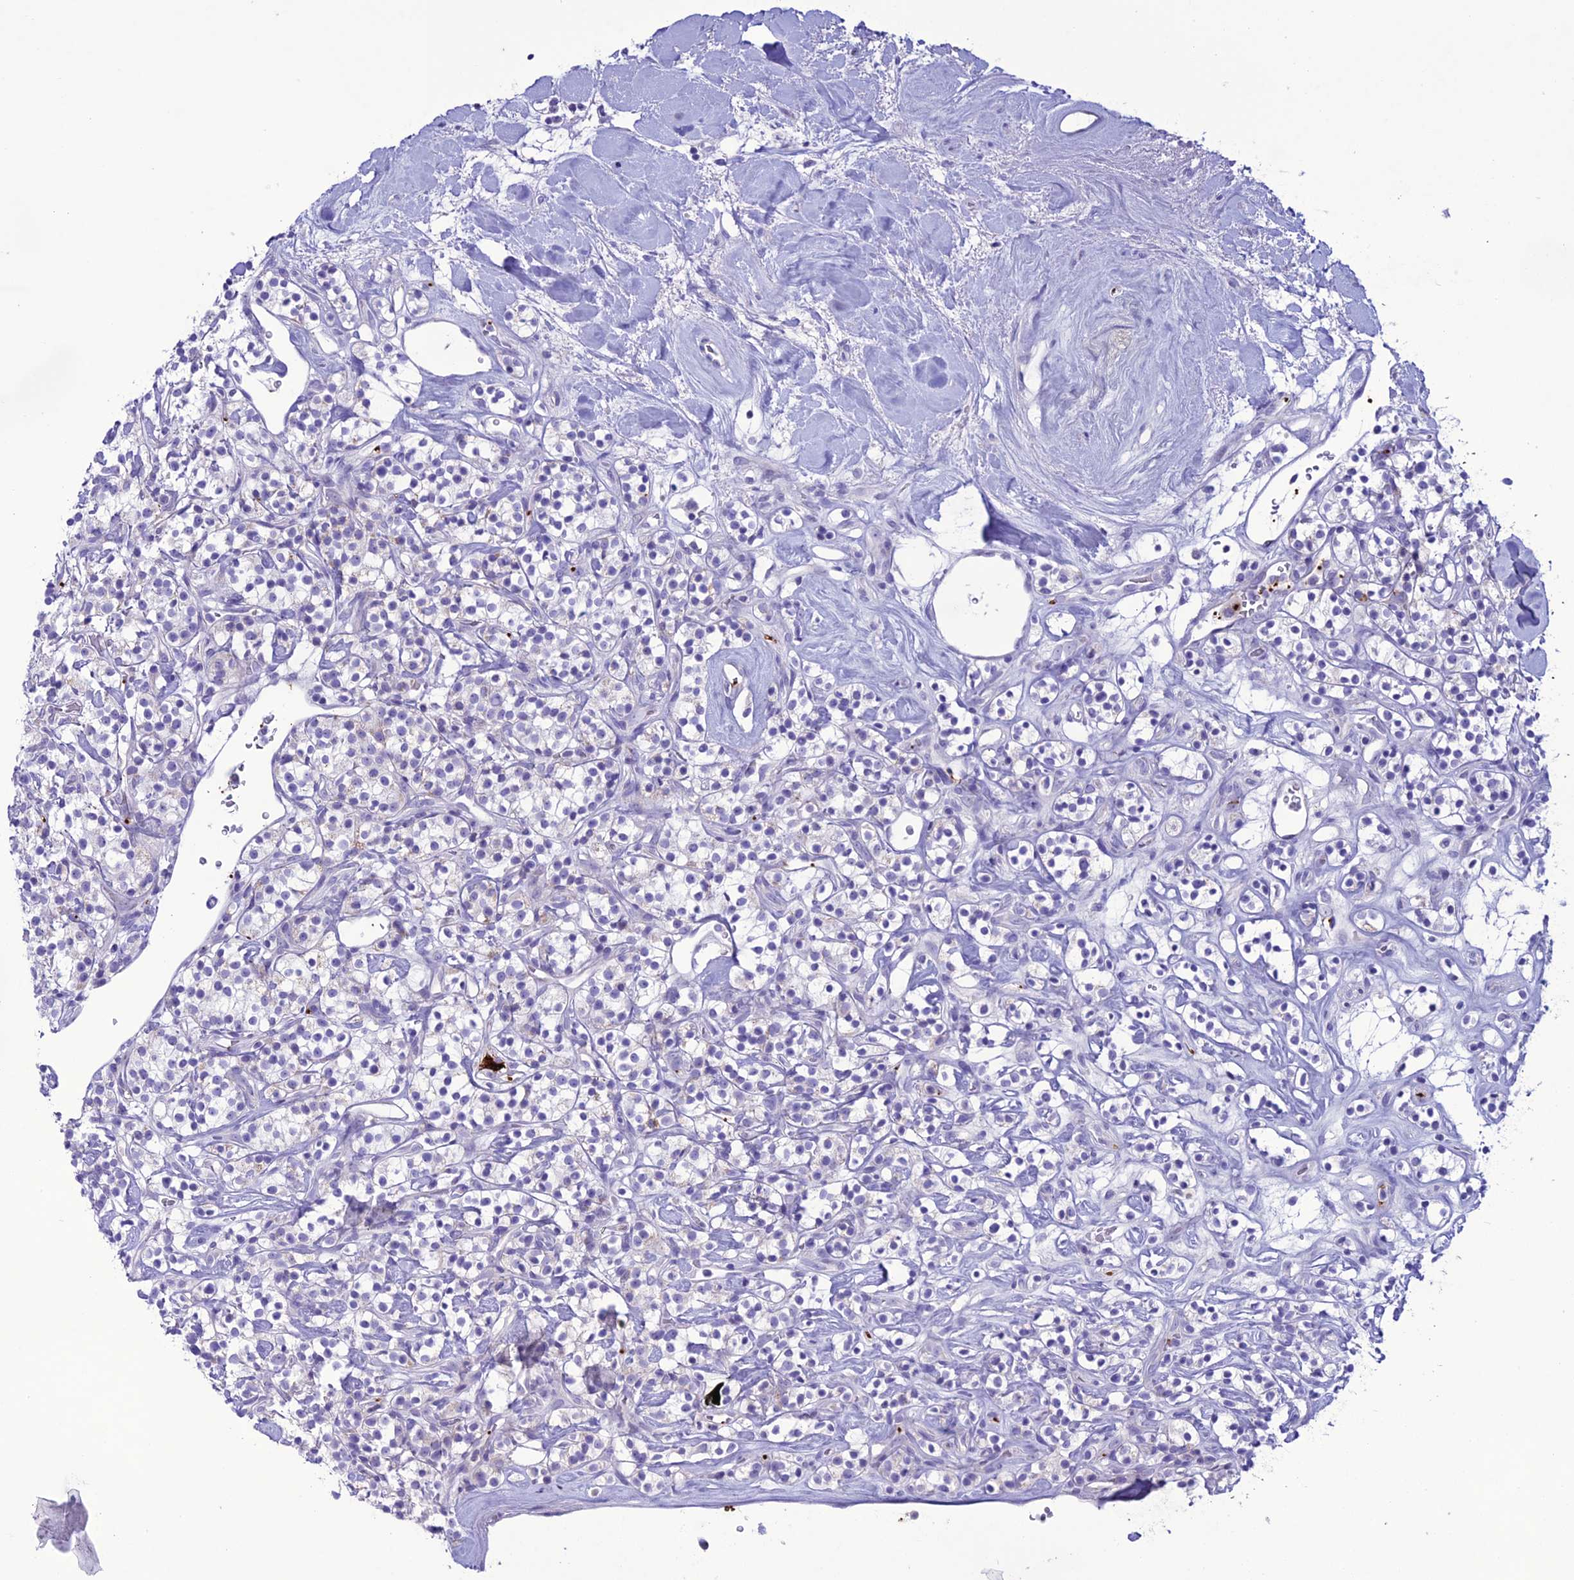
{"staining": {"intensity": "negative", "quantity": "none", "location": "none"}, "tissue": "renal cancer", "cell_type": "Tumor cells", "image_type": "cancer", "snomed": [{"axis": "morphology", "description": "Adenocarcinoma, NOS"}, {"axis": "topography", "description": "Kidney"}], "caption": "The histopathology image demonstrates no significant staining in tumor cells of renal cancer.", "gene": "C21orf140", "patient": {"sex": "male", "age": 77}}